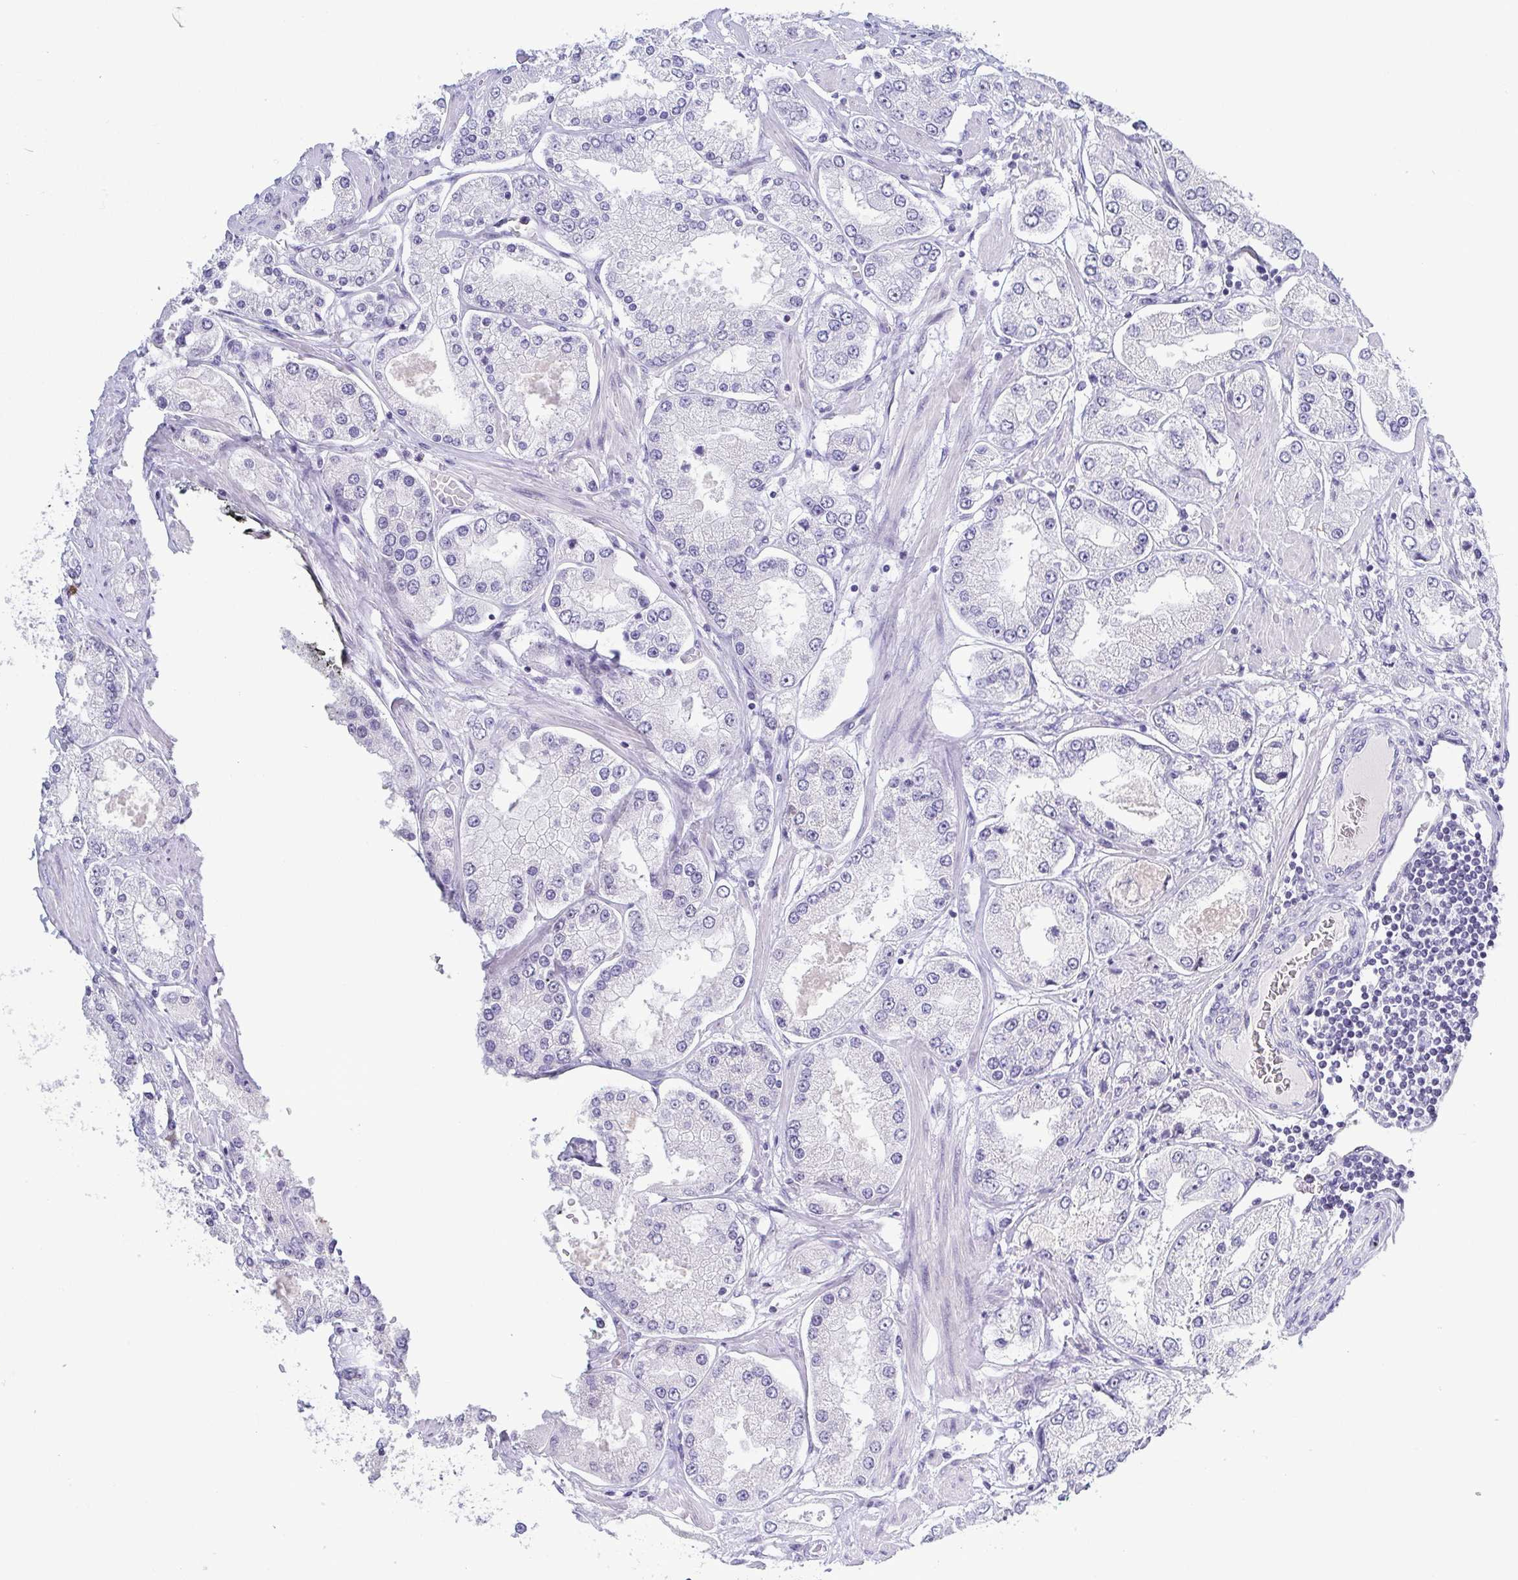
{"staining": {"intensity": "negative", "quantity": "none", "location": "none"}, "tissue": "prostate cancer", "cell_type": "Tumor cells", "image_type": "cancer", "snomed": [{"axis": "morphology", "description": "Adenocarcinoma, High grade"}, {"axis": "topography", "description": "Prostate"}], "caption": "Tumor cells show no significant staining in prostate high-grade adenocarcinoma.", "gene": "BZW1", "patient": {"sex": "male", "age": 69}}